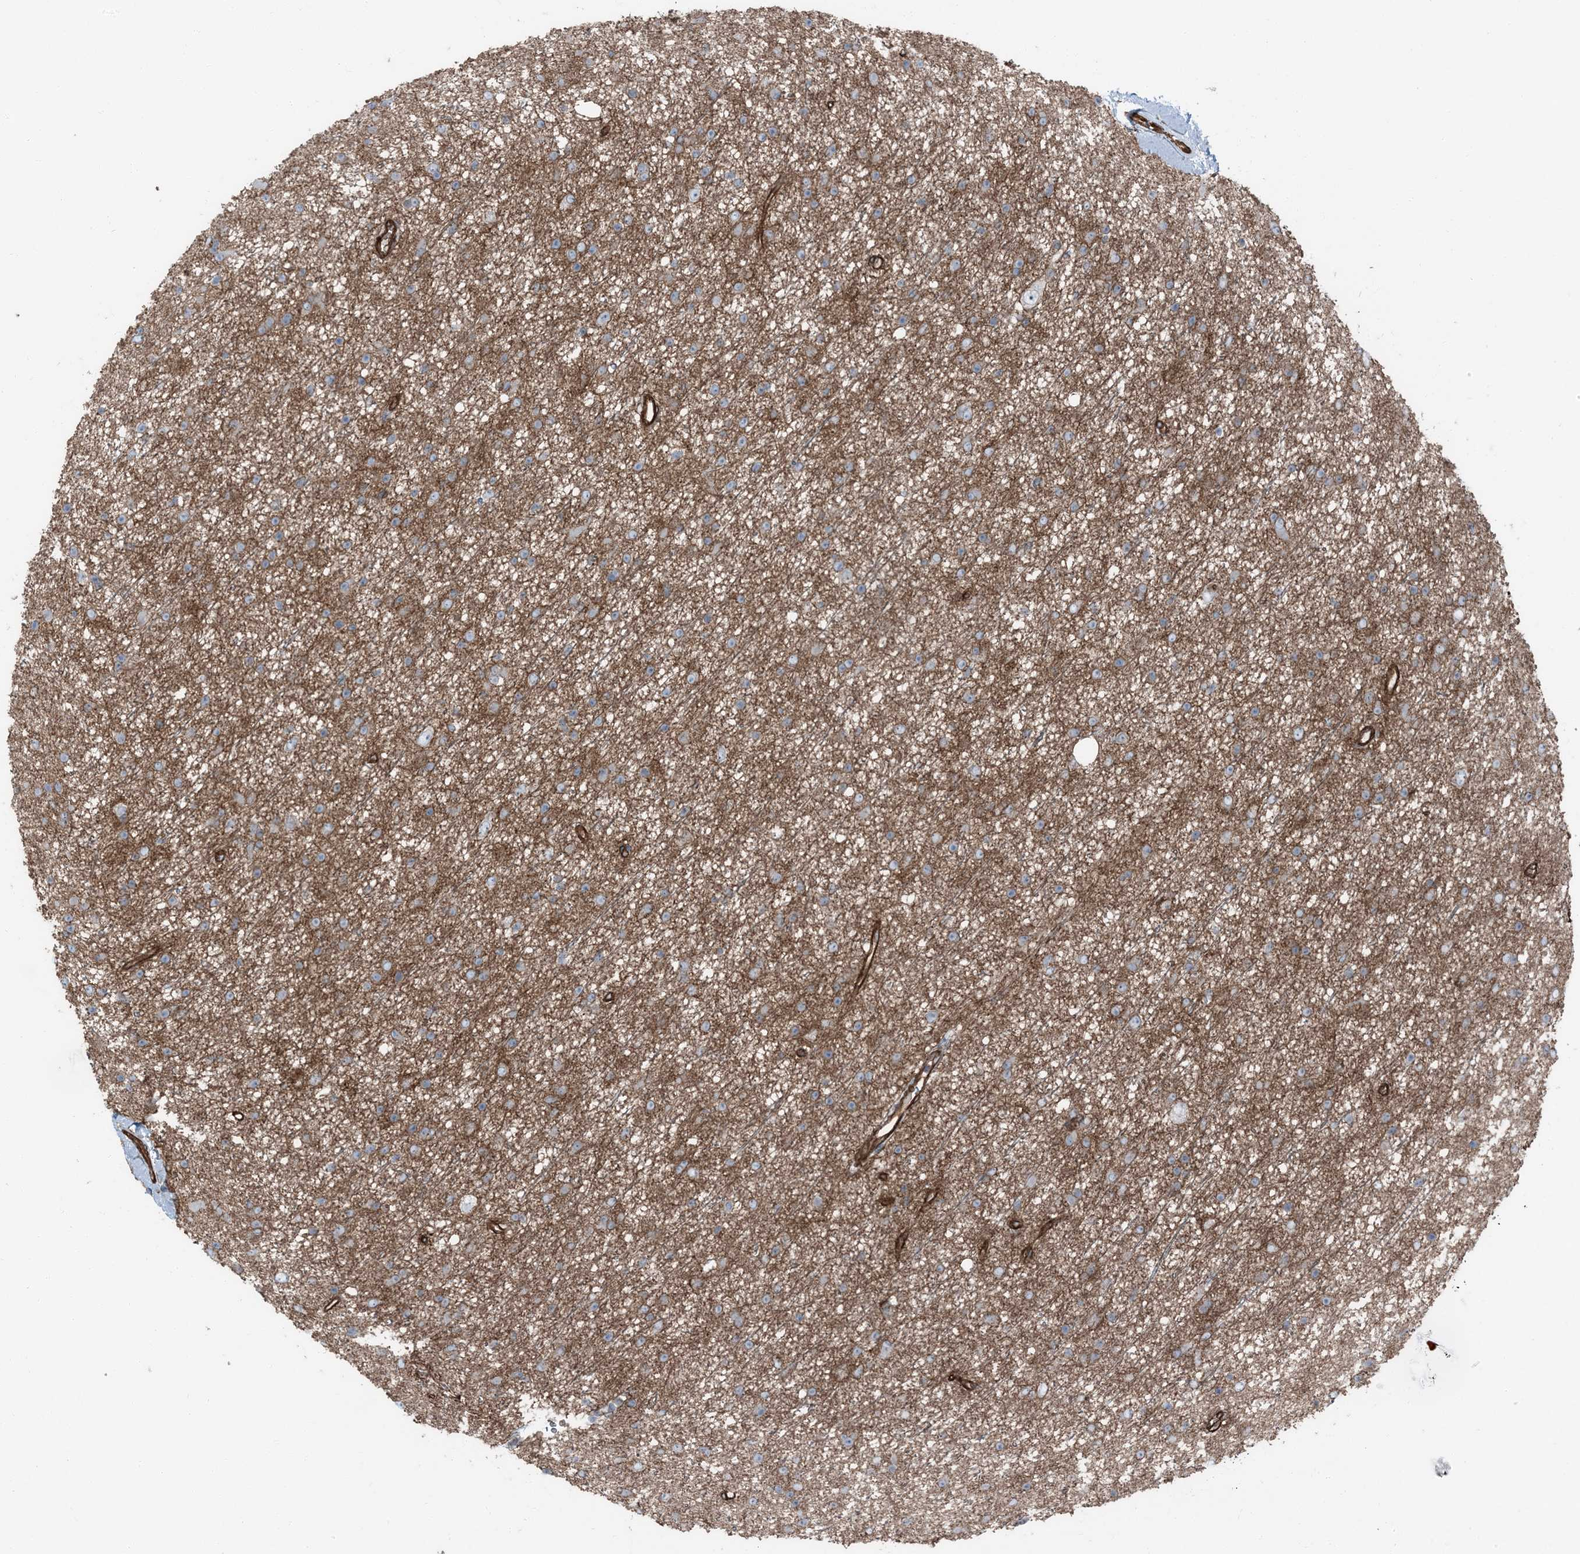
{"staining": {"intensity": "weak", "quantity": "<25%", "location": "cytoplasmic/membranous"}, "tissue": "glioma", "cell_type": "Tumor cells", "image_type": "cancer", "snomed": [{"axis": "morphology", "description": "Glioma, malignant, Low grade"}, {"axis": "topography", "description": "Cerebral cortex"}], "caption": "The immunohistochemistry image has no significant positivity in tumor cells of glioma tissue. (DAB immunohistochemistry (IHC) with hematoxylin counter stain).", "gene": "ZFP90", "patient": {"sex": "female", "age": 39}}